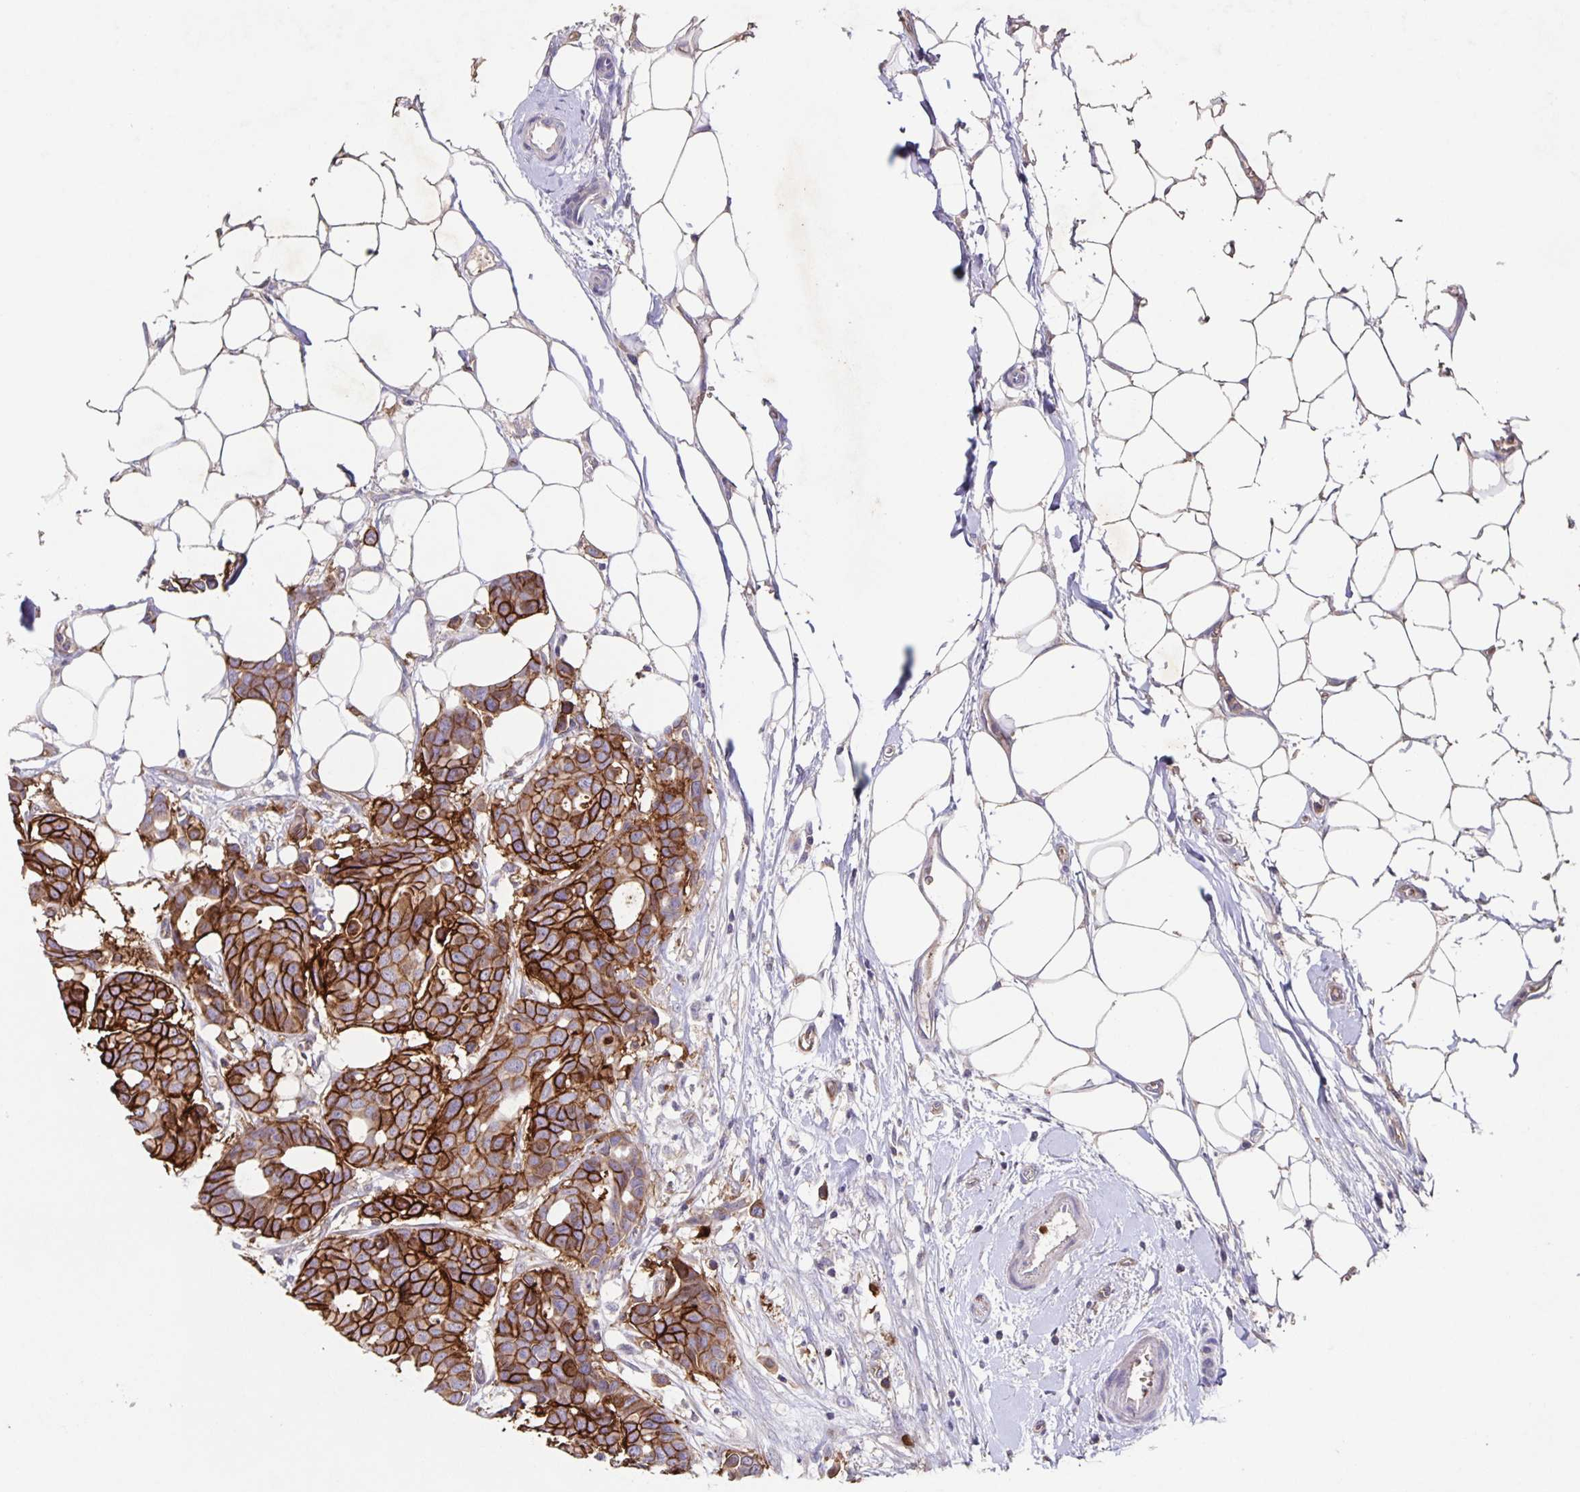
{"staining": {"intensity": "strong", "quantity": ">75%", "location": "cytoplasmic/membranous"}, "tissue": "breast cancer", "cell_type": "Tumor cells", "image_type": "cancer", "snomed": [{"axis": "morphology", "description": "Duct carcinoma"}, {"axis": "topography", "description": "Breast"}], "caption": "High-magnification brightfield microscopy of breast cancer stained with DAB (3,3'-diaminobenzidine) (brown) and counterstained with hematoxylin (blue). tumor cells exhibit strong cytoplasmic/membranous positivity is appreciated in approximately>75% of cells.", "gene": "ITGA2", "patient": {"sex": "female", "age": 54}}